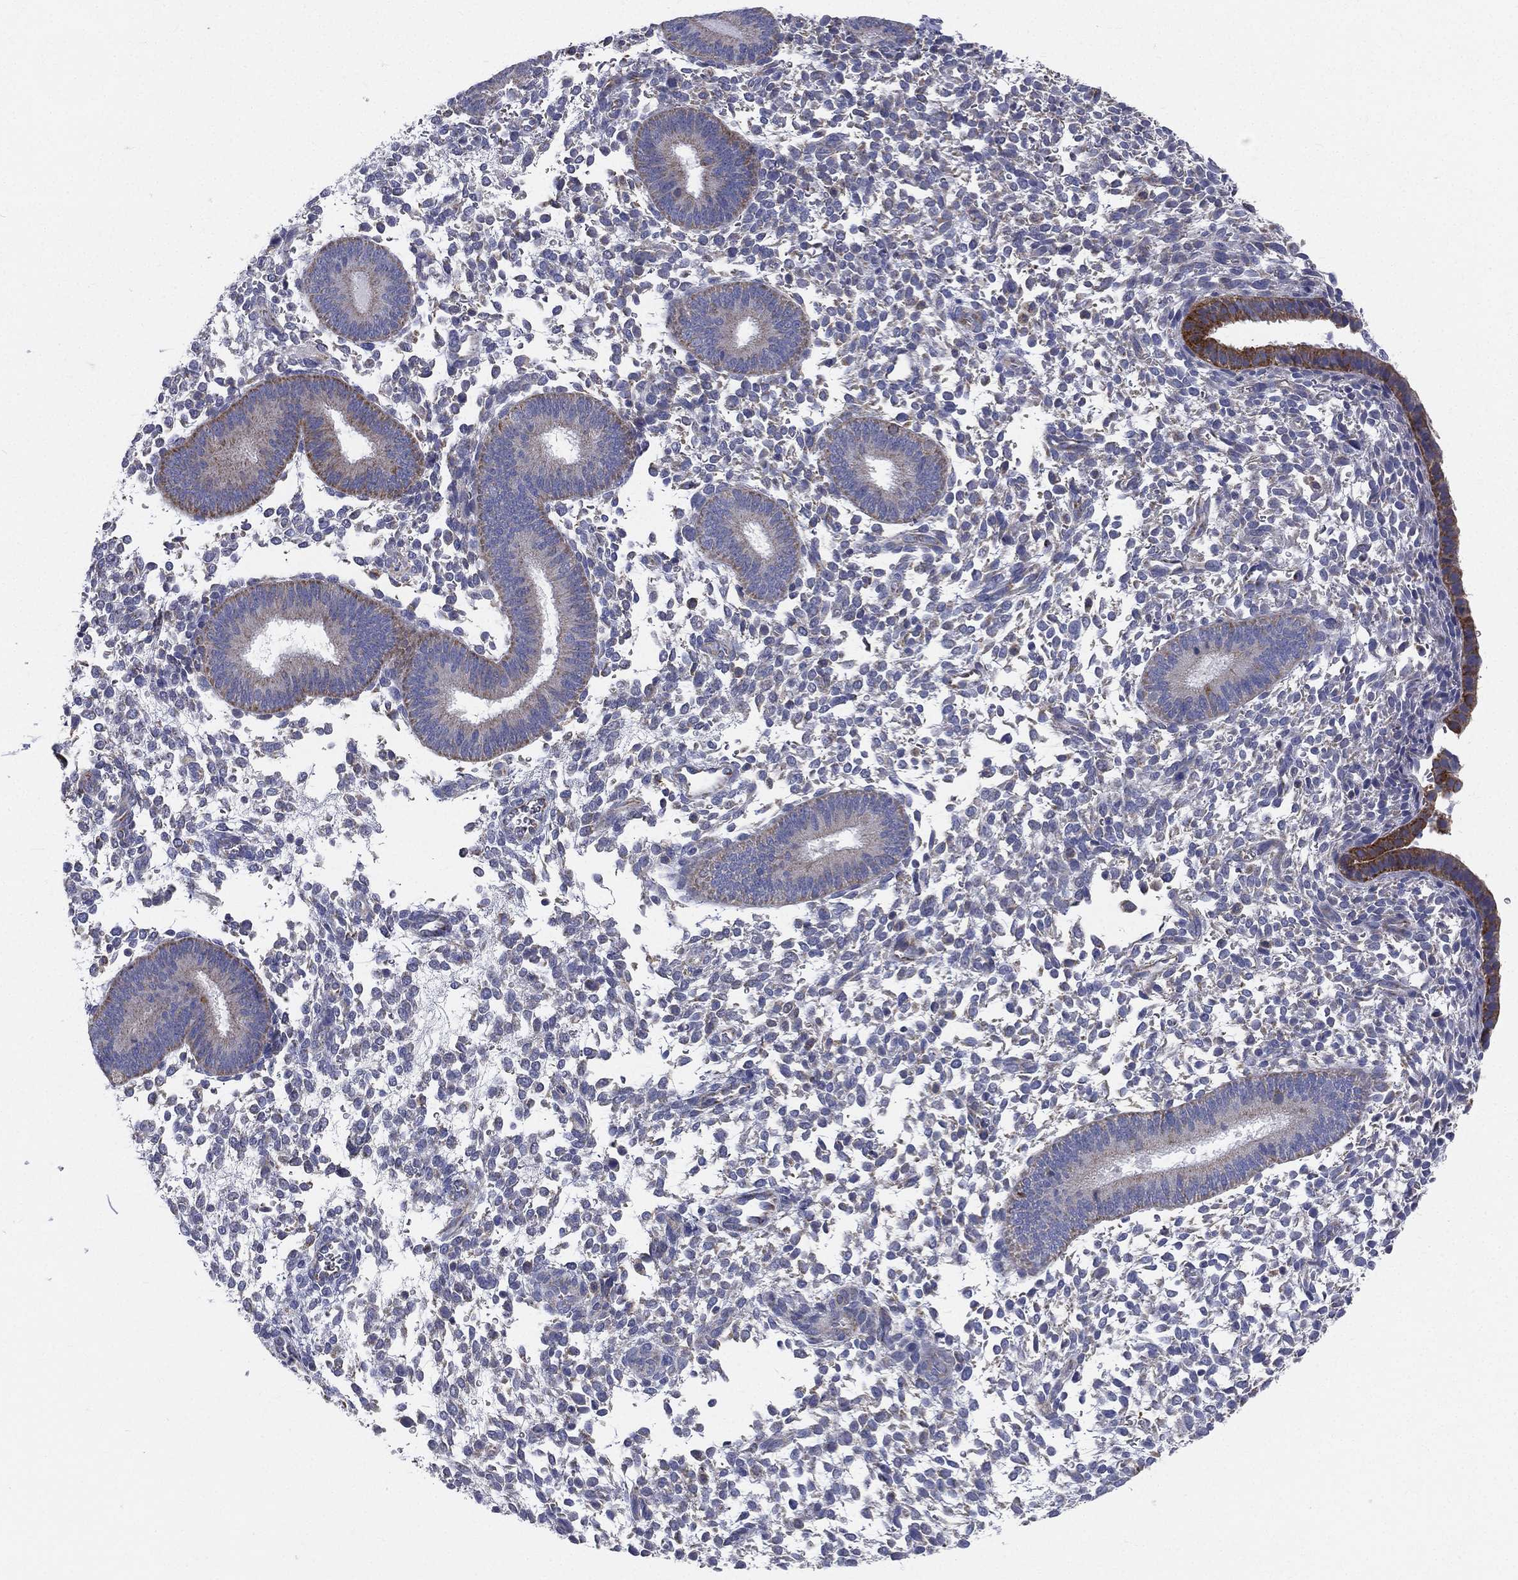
{"staining": {"intensity": "negative", "quantity": "none", "location": "none"}, "tissue": "endometrium", "cell_type": "Cells in endometrial stroma", "image_type": "normal", "snomed": [{"axis": "morphology", "description": "Normal tissue, NOS"}, {"axis": "topography", "description": "Endometrium"}], "caption": "DAB (3,3'-diaminobenzidine) immunohistochemical staining of normal endometrium displays no significant expression in cells in endometrial stroma. (Brightfield microscopy of DAB immunohistochemistry (IHC) at high magnification).", "gene": "PWWP3A", "patient": {"sex": "female", "age": 39}}